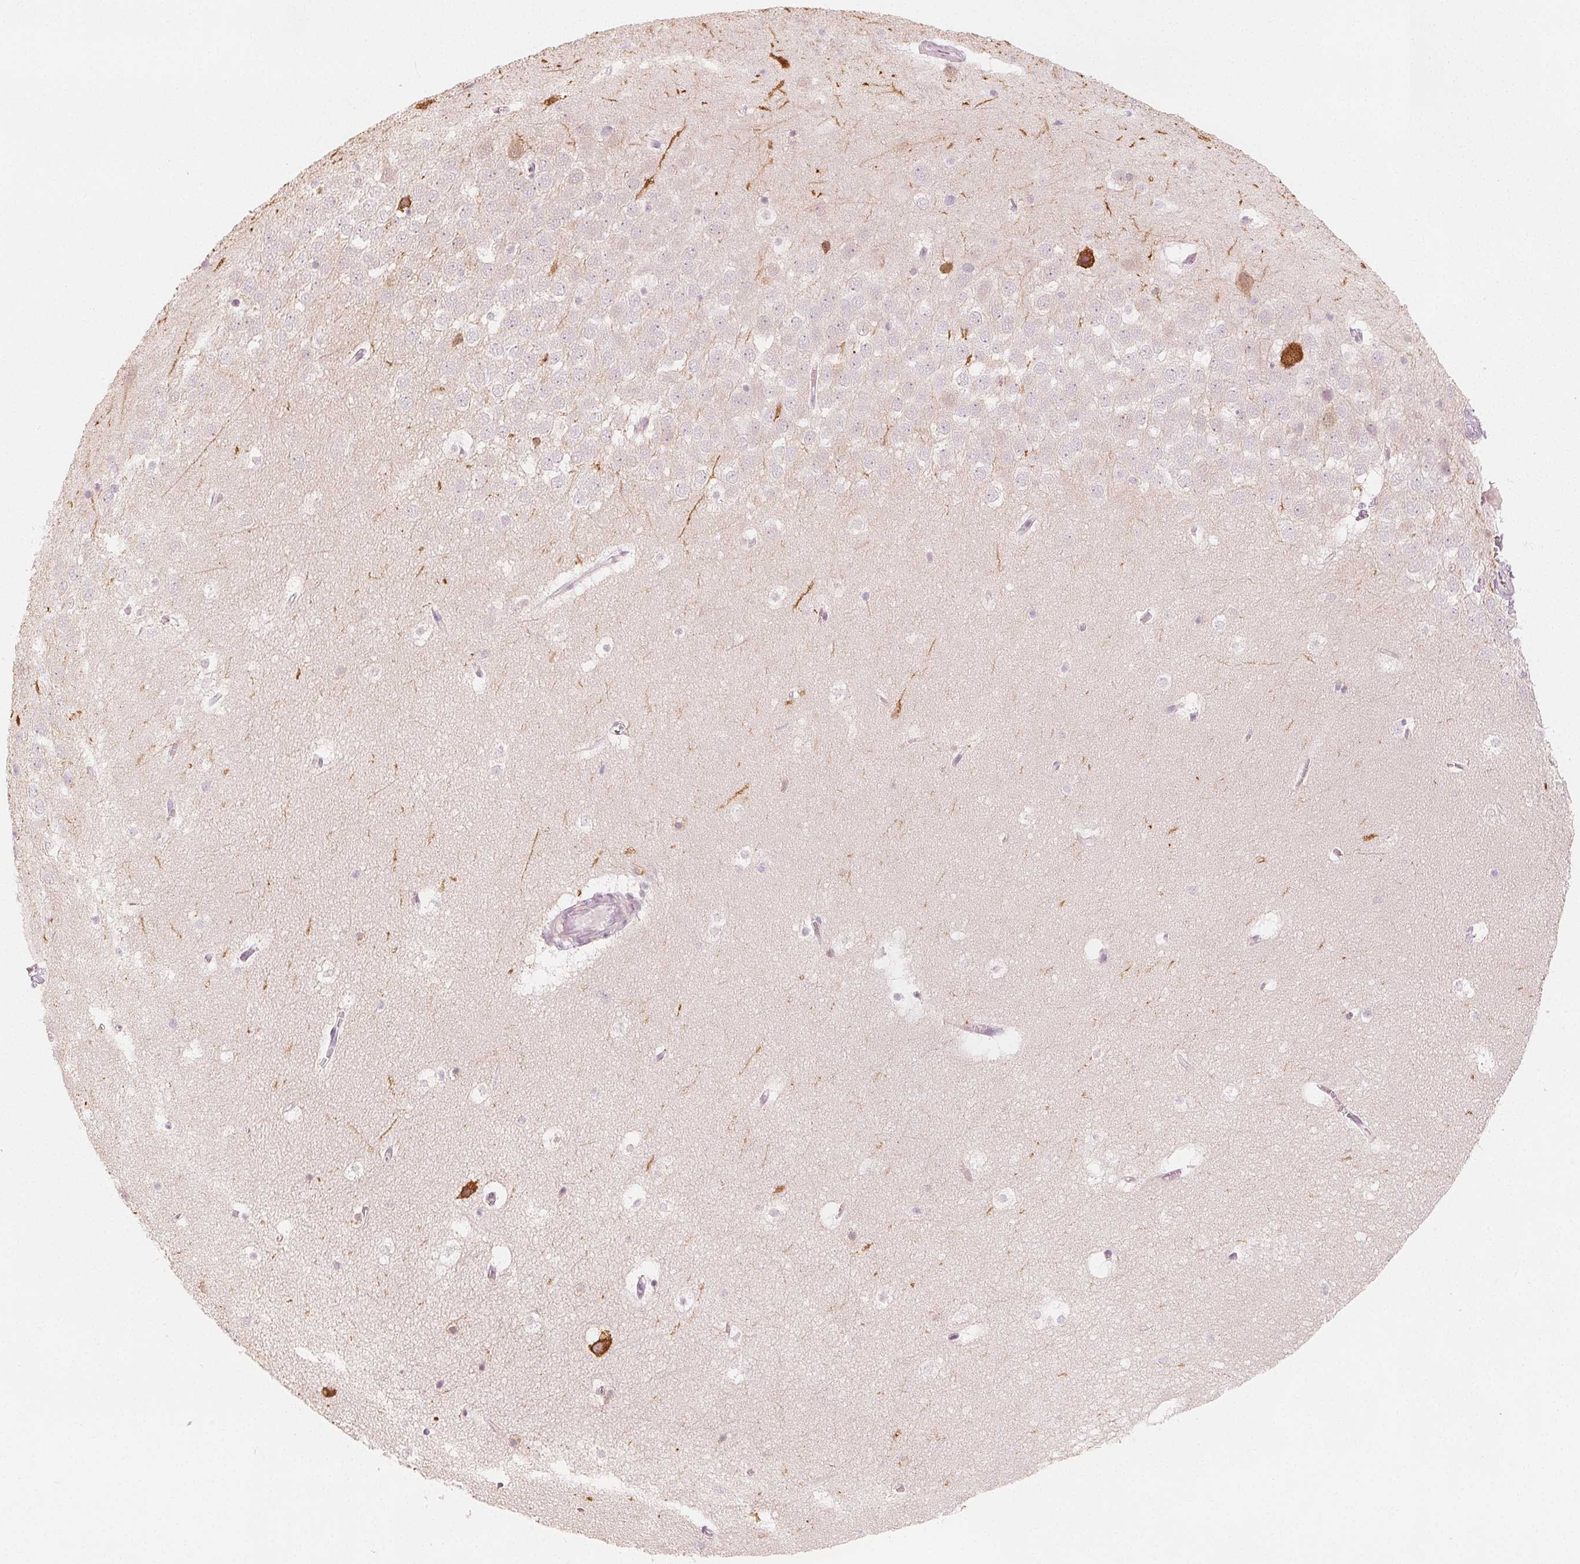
{"staining": {"intensity": "moderate", "quantity": "<25%", "location": "cytoplasmic/membranous"}, "tissue": "hippocampus", "cell_type": "Glial cells", "image_type": "normal", "snomed": [{"axis": "morphology", "description": "Normal tissue, NOS"}, {"axis": "topography", "description": "Hippocampus"}], "caption": "Immunohistochemical staining of unremarkable human hippocampus shows moderate cytoplasmic/membranous protein positivity in approximately <25% of glial cells. The protein is stained brown, and the nuclei are stained in blue (DAB IHC with brightfield microscopy, high magnification).", "gene": "MAP1A", "patient": {"sex": "male", "age": 45}}